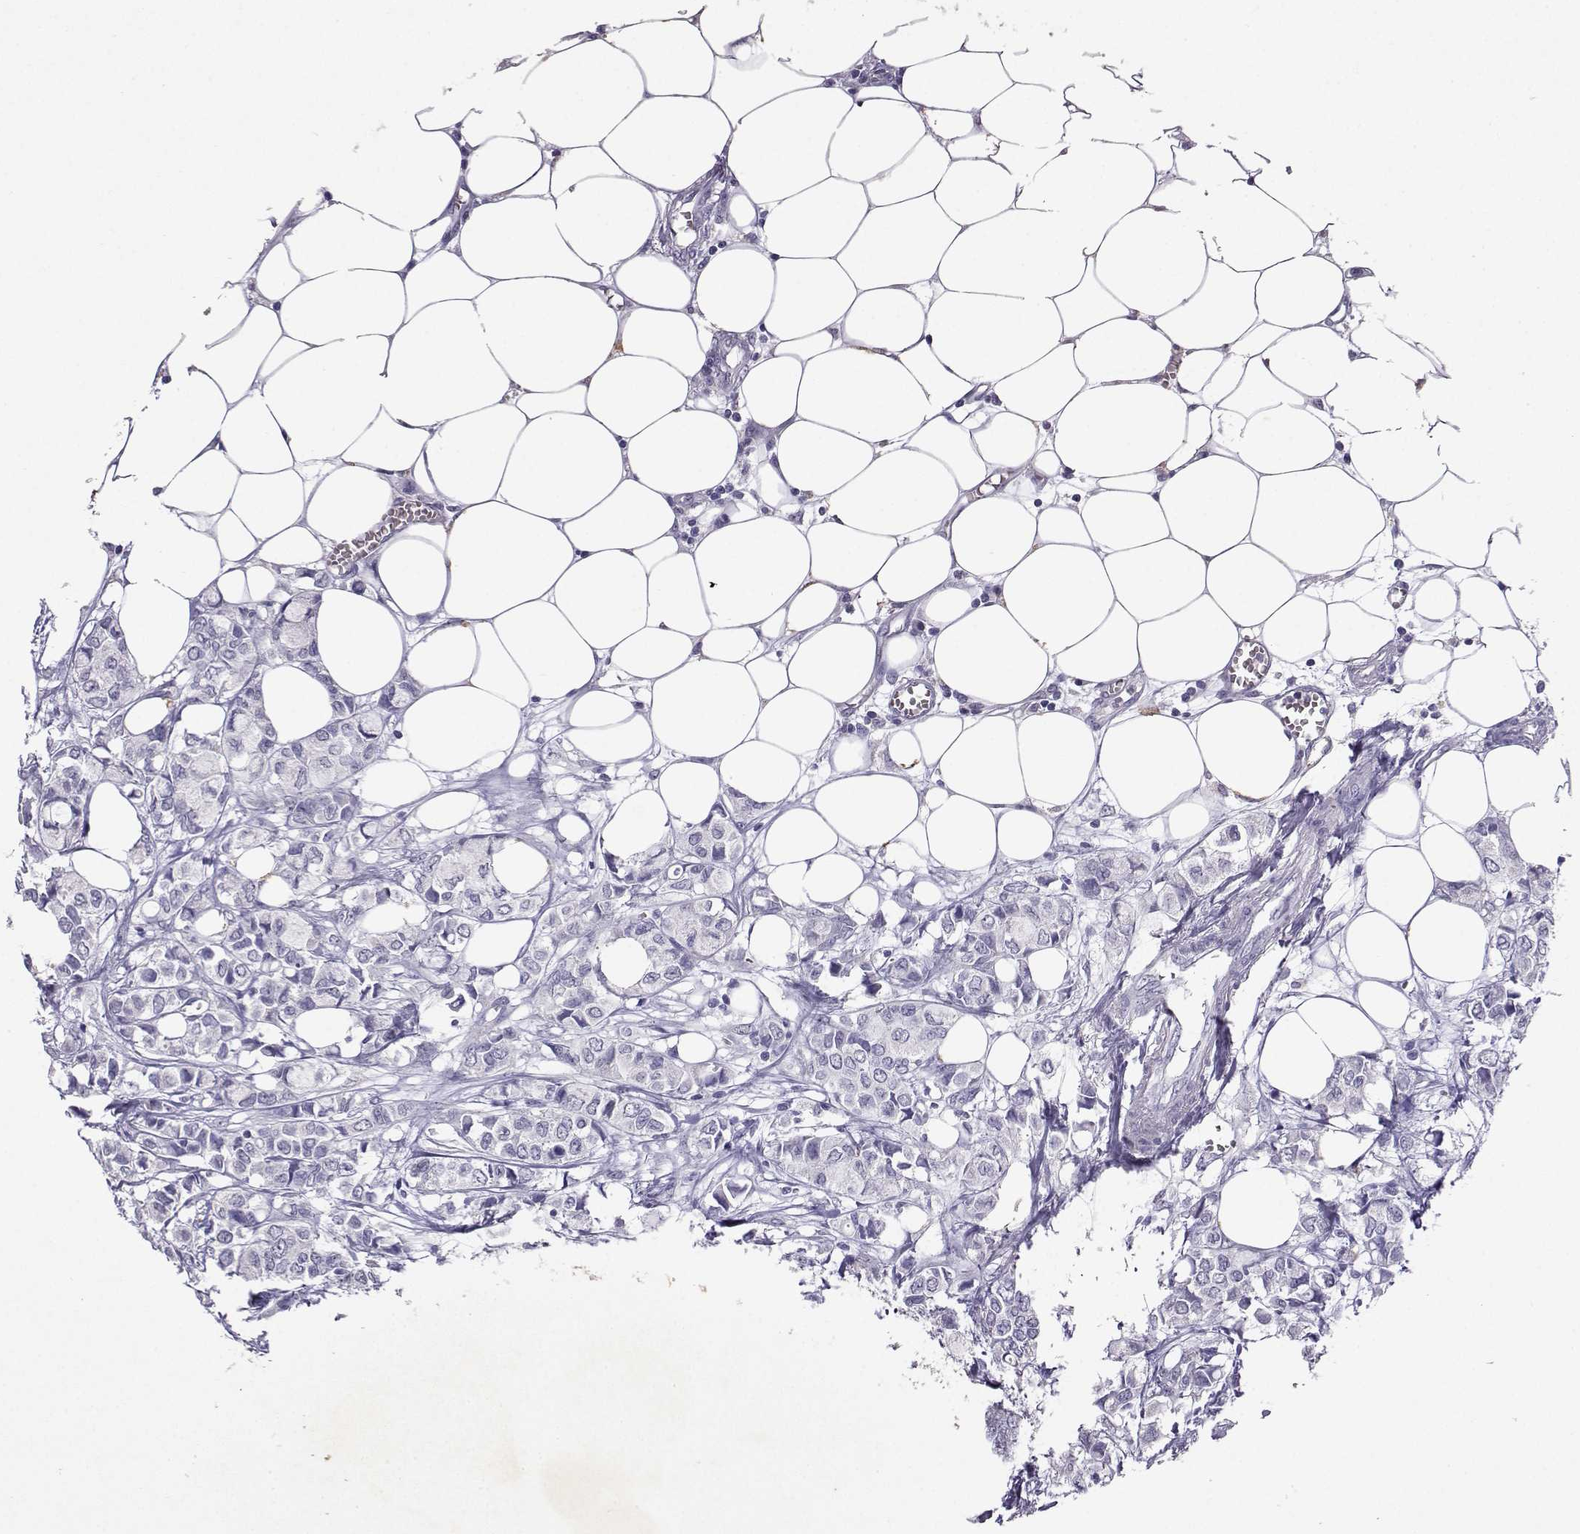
{"staining": {"intensity": "negative", "quantity": "none", "location": "none"}, "tissue": "breast cancer", "cell_type": "Tumor cells", "image_type": "cancer", "snomed": [{"axis": "morphology", "description": "Duct carcinoma"}, {"axis": "topography", "description": "Breast"}], "caption": "Invasive ductal carcinoma (breast) stained for a protein using immunohistochemistry (IHC) shows no staining tumor cells.", "gene": "TBR1", "patient": {"sex": "female", "age": 85}}